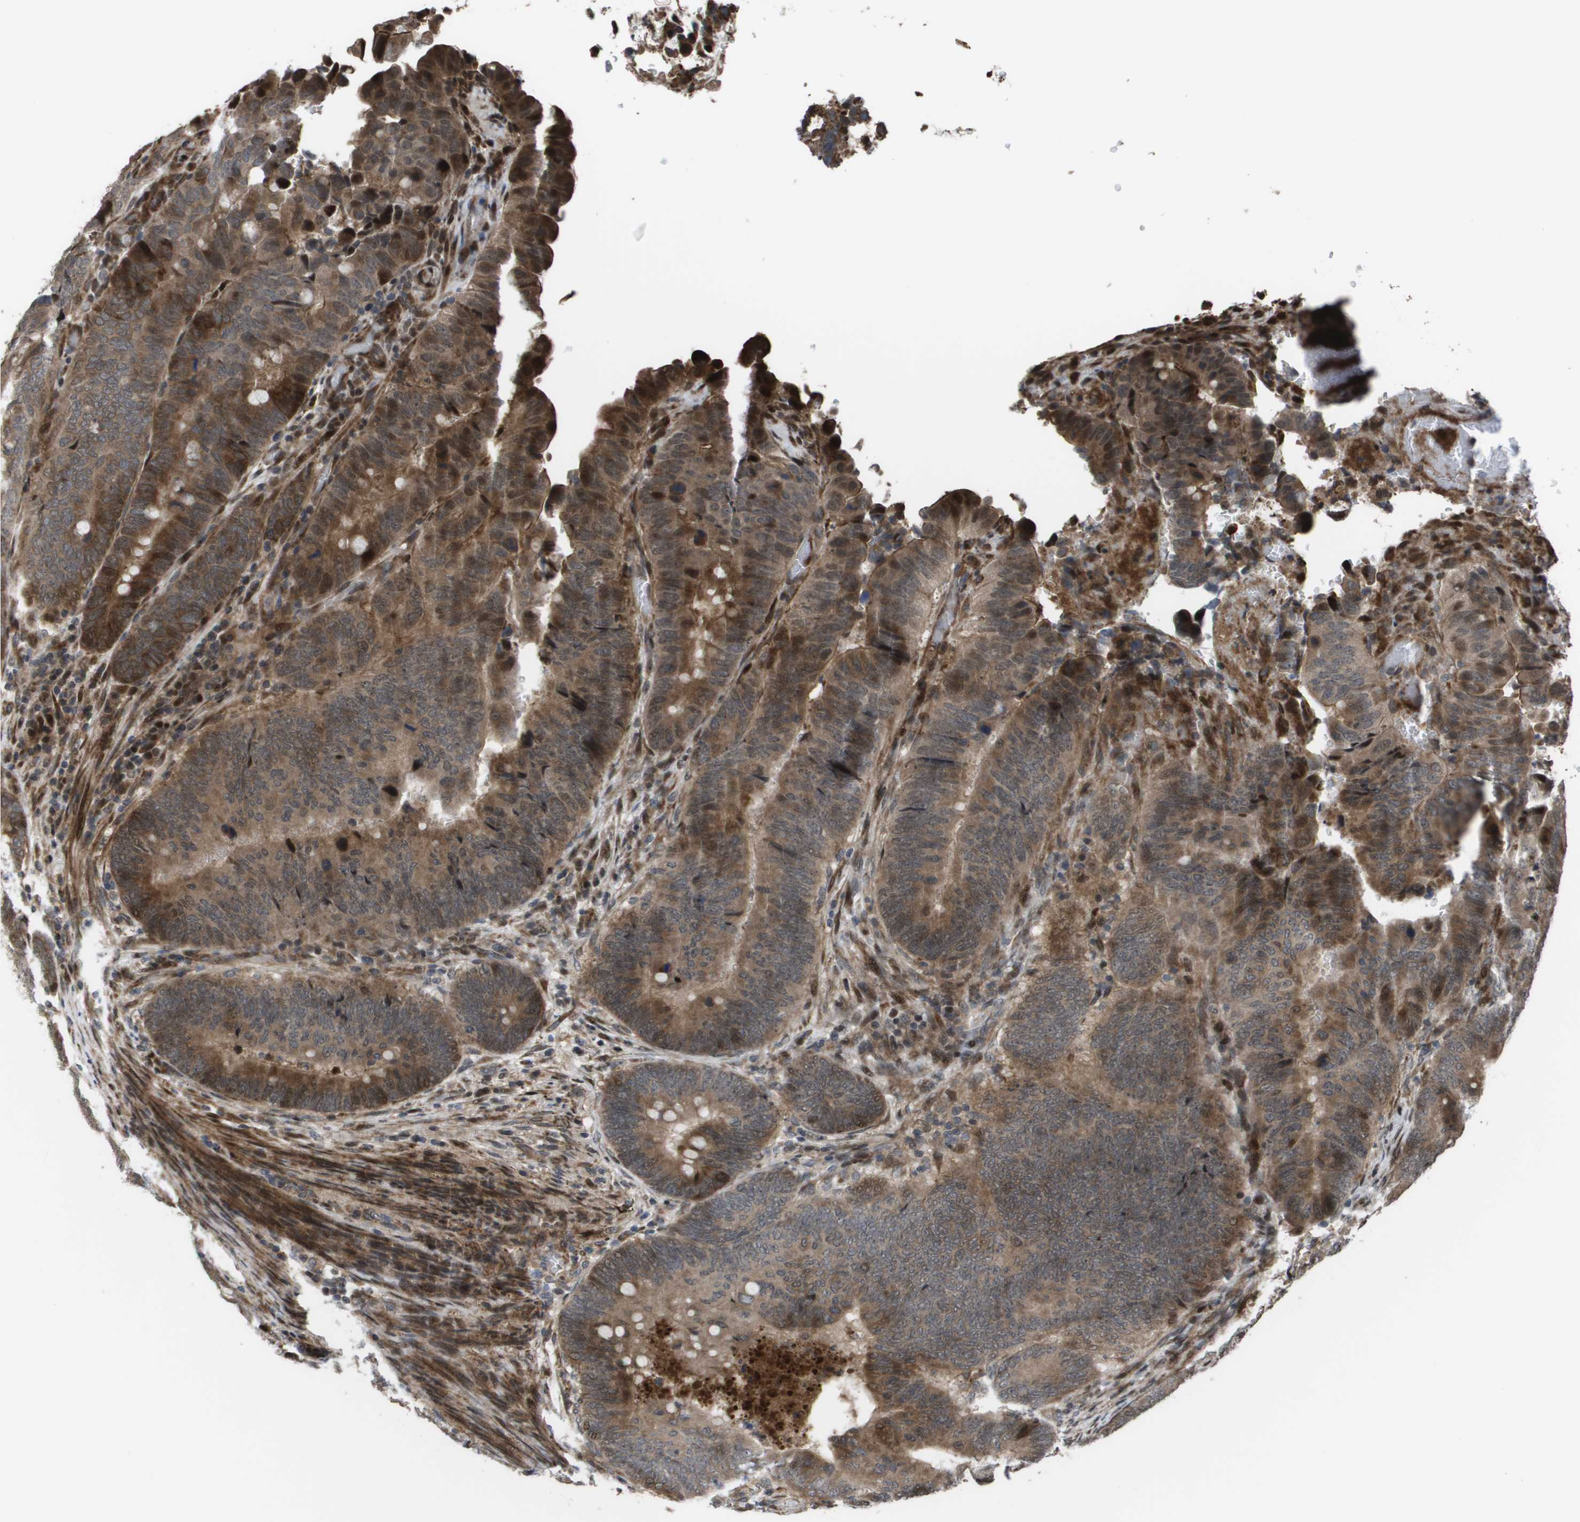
{"staining": {"intensity": "moderate", "quantity": ">75%", "location": "cytoplasmic/membranous"}, "tissue": "colorectal cancer", "cell_type": "Tumor cells", "image_type": "cancer", "snomed": [{"axis": "morphology", "description": "Normal tissue, NOS"}, {"axis": "morphology", "description": "Adenocarcinoma, NOS"}, {"axis": "topography", "description": "Rectum"}, {"axis": "topography", "description": "Peripheral nerve tissue"}], "caption": "An image of colorectal cancer stained for a protein shows moderate cytoplasmic/membranous brown staining in tumor cells. (DAB IHC with brightfield microscopy, high magnification).", "gene": "AXIN2", "patient": {"sex": "male", "age": 92}}